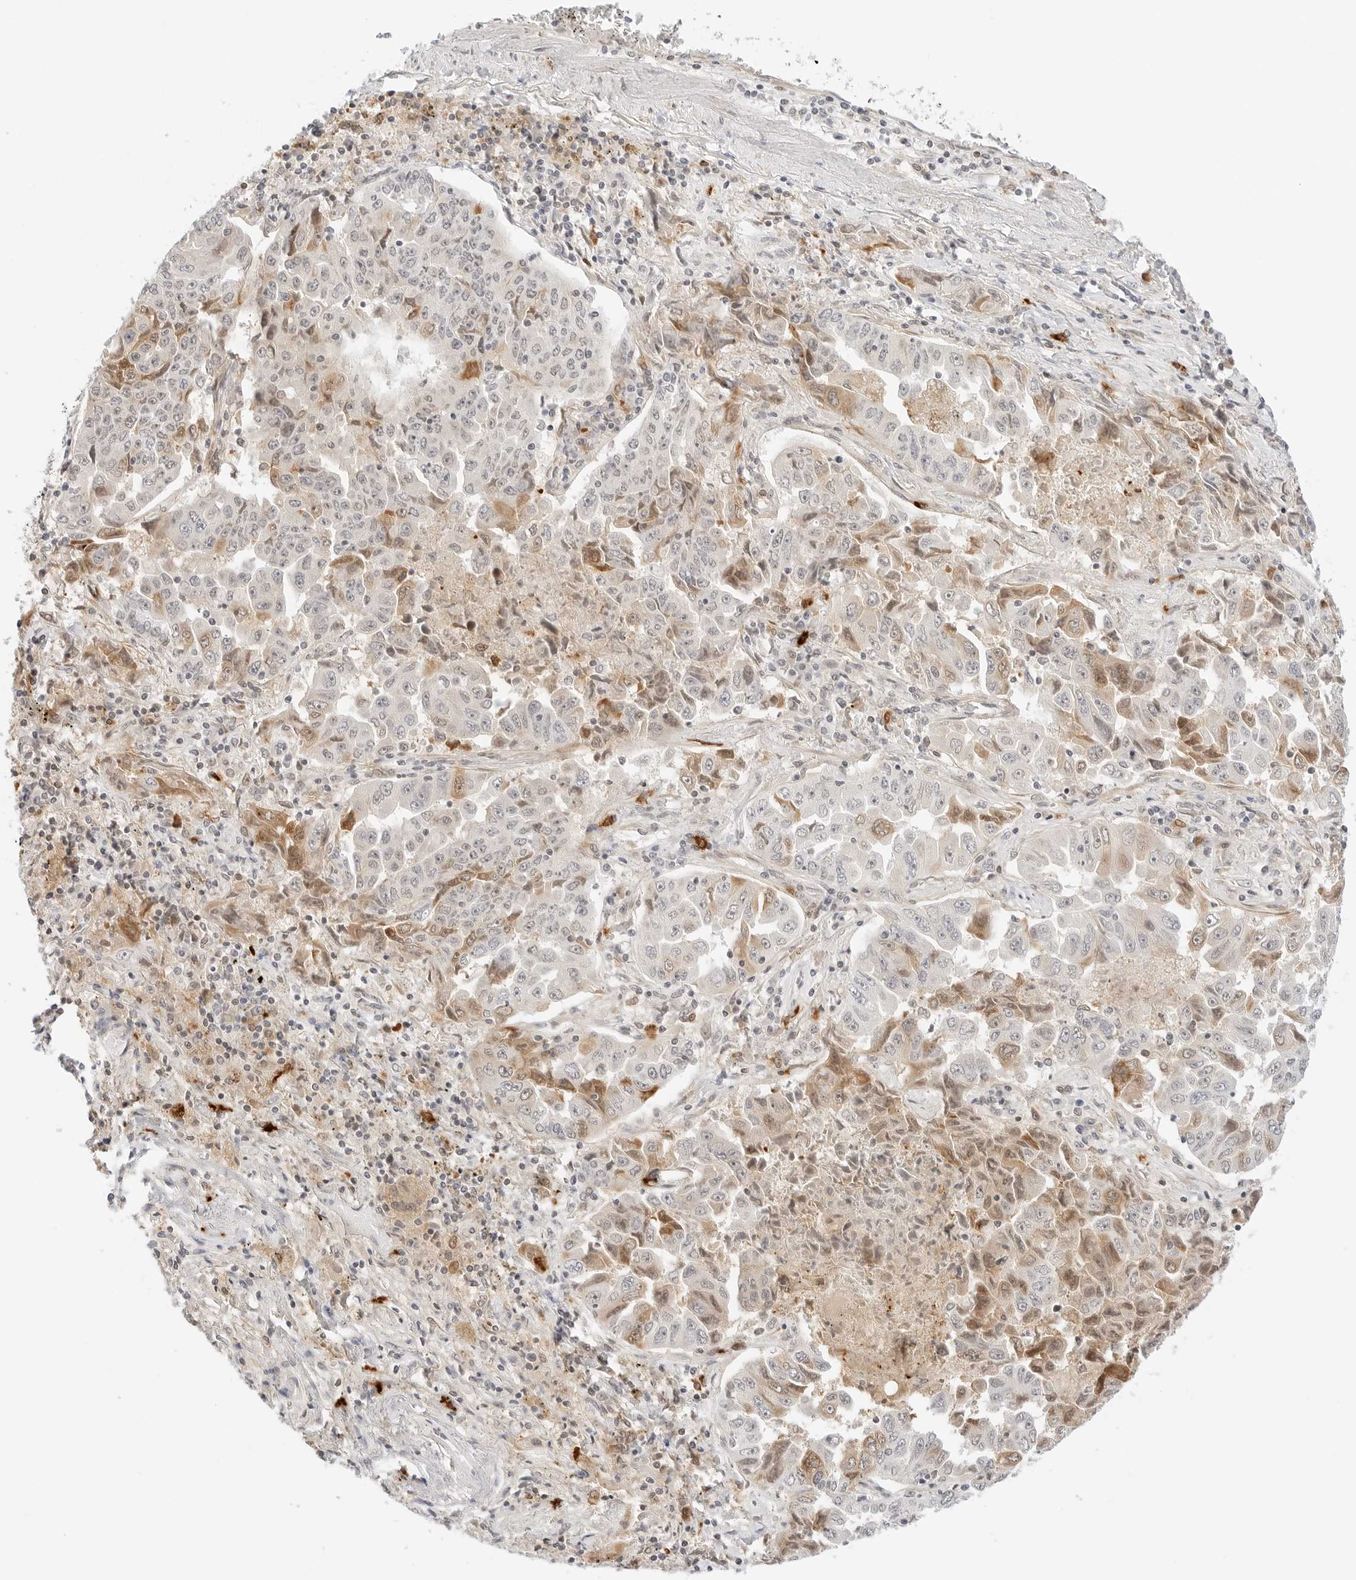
{"staining": {"intensity": "moderate", "quantity": "<25%", "location": "cytoplasmic/membranous,nuclear"}, "tissue": "lung cancer", "cell_type": "Tumor cells", "image_type": "cancer", "snomed": [{"axis": "morphology", "description": "Adenocarcinoma, NOS"}, {"axis": "topography", "description": "Lung"}], "caption": "Protein staining displays moderate cytoplasmic/membranous and nuclear expression in about <25% of tumor cells in adenocarcinoma (lung).", "gene": "TEKT2", "patient": {"sex": "female", "age": 51}}